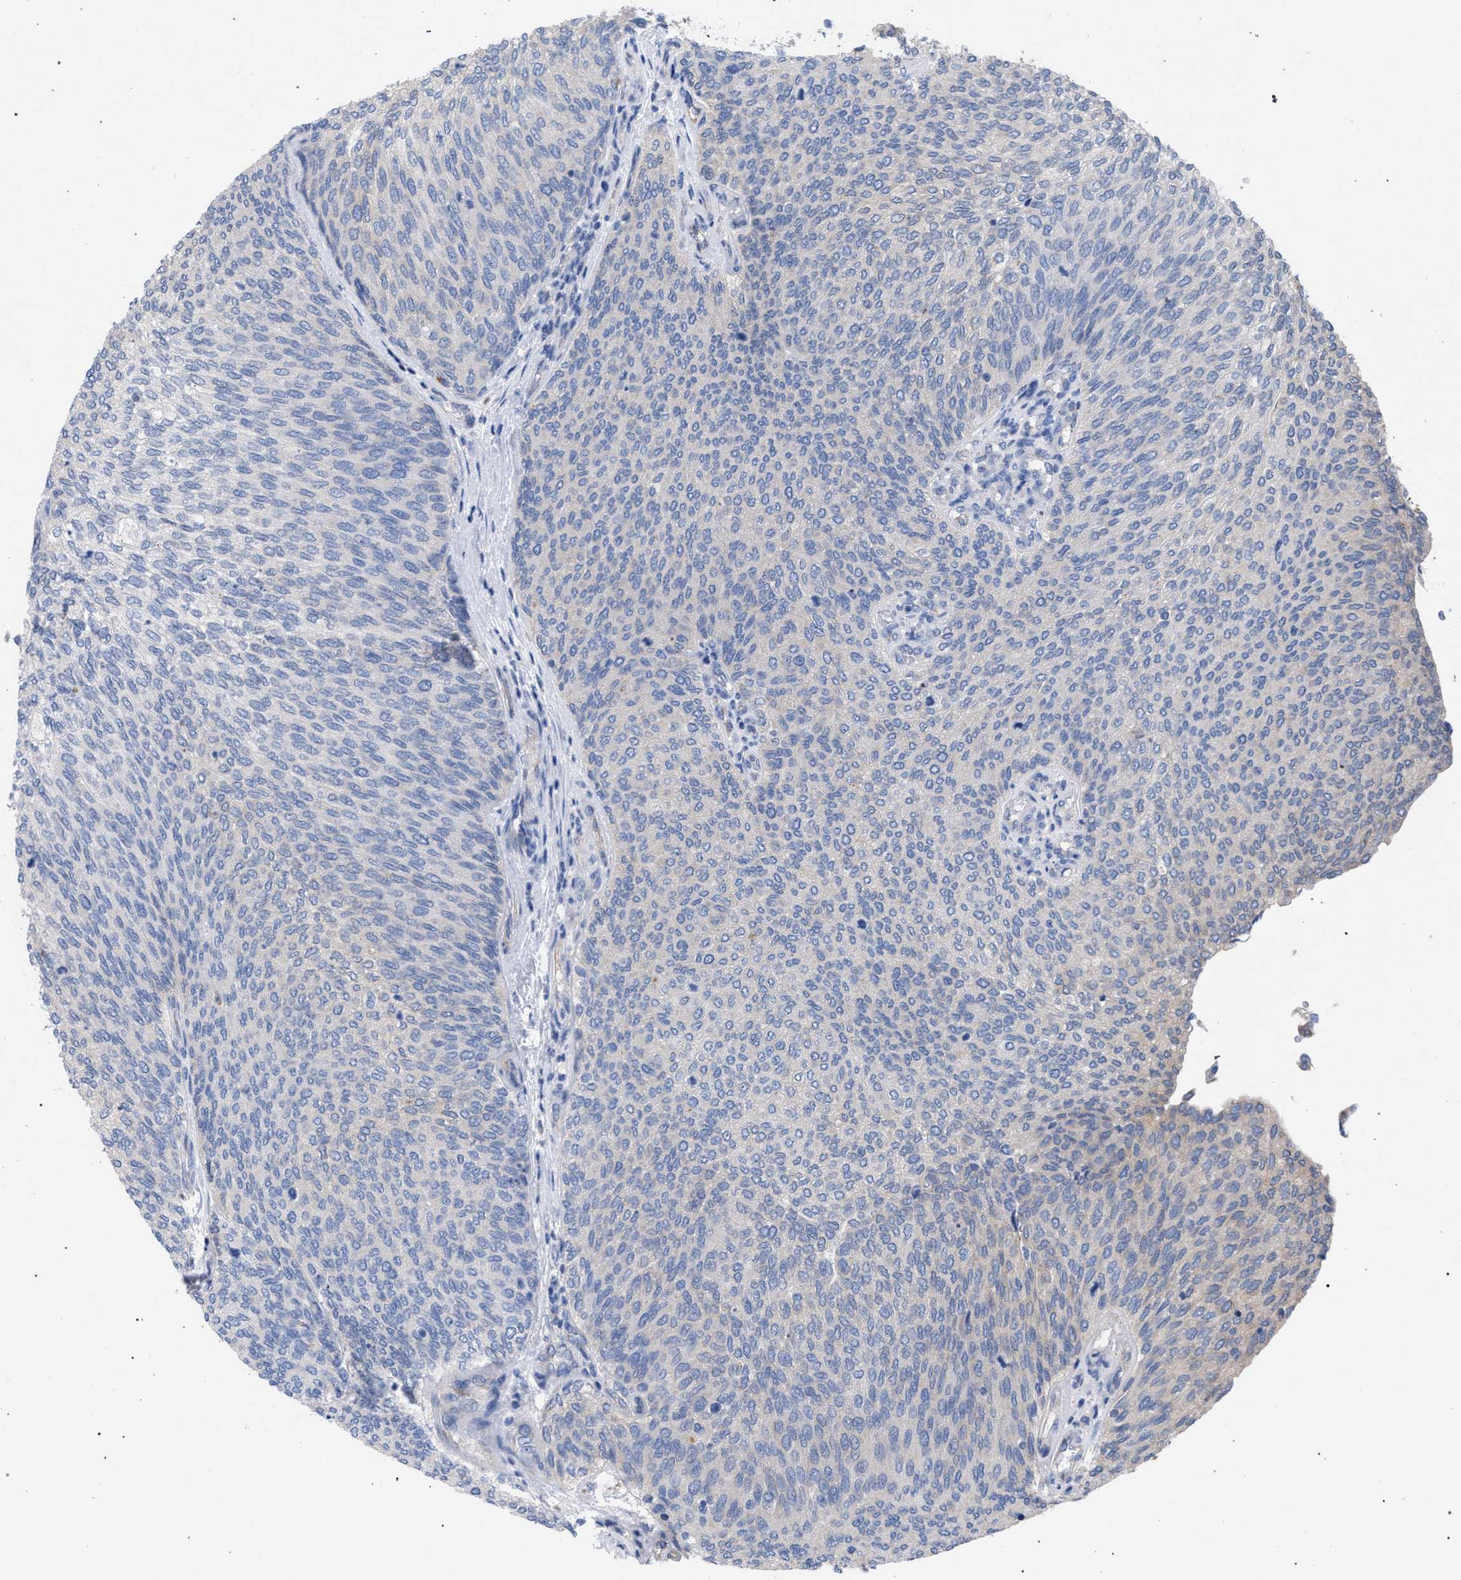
{"staining": {"intensity": "negative", "quantity": "none", "location": "none"}, "tissue": "urothelial cancer", "cell_type": "Tumor cells", "image_type": "cancer", "snomed": [{"axis": "morphology", "description": "Urothelial carcinoma, Low grade"}, {"axis": "topography", "description": "Urinary bladder"}], "caption": "IHC photomicrograph of neoplastic tissue: urothelial cancer stained with DAB (3,3'-diaminobenzidine) reveals no significant protein positivity in tumor cells.", "gene": "GMPR", "patient": {"sex": "female", "age": 79}}